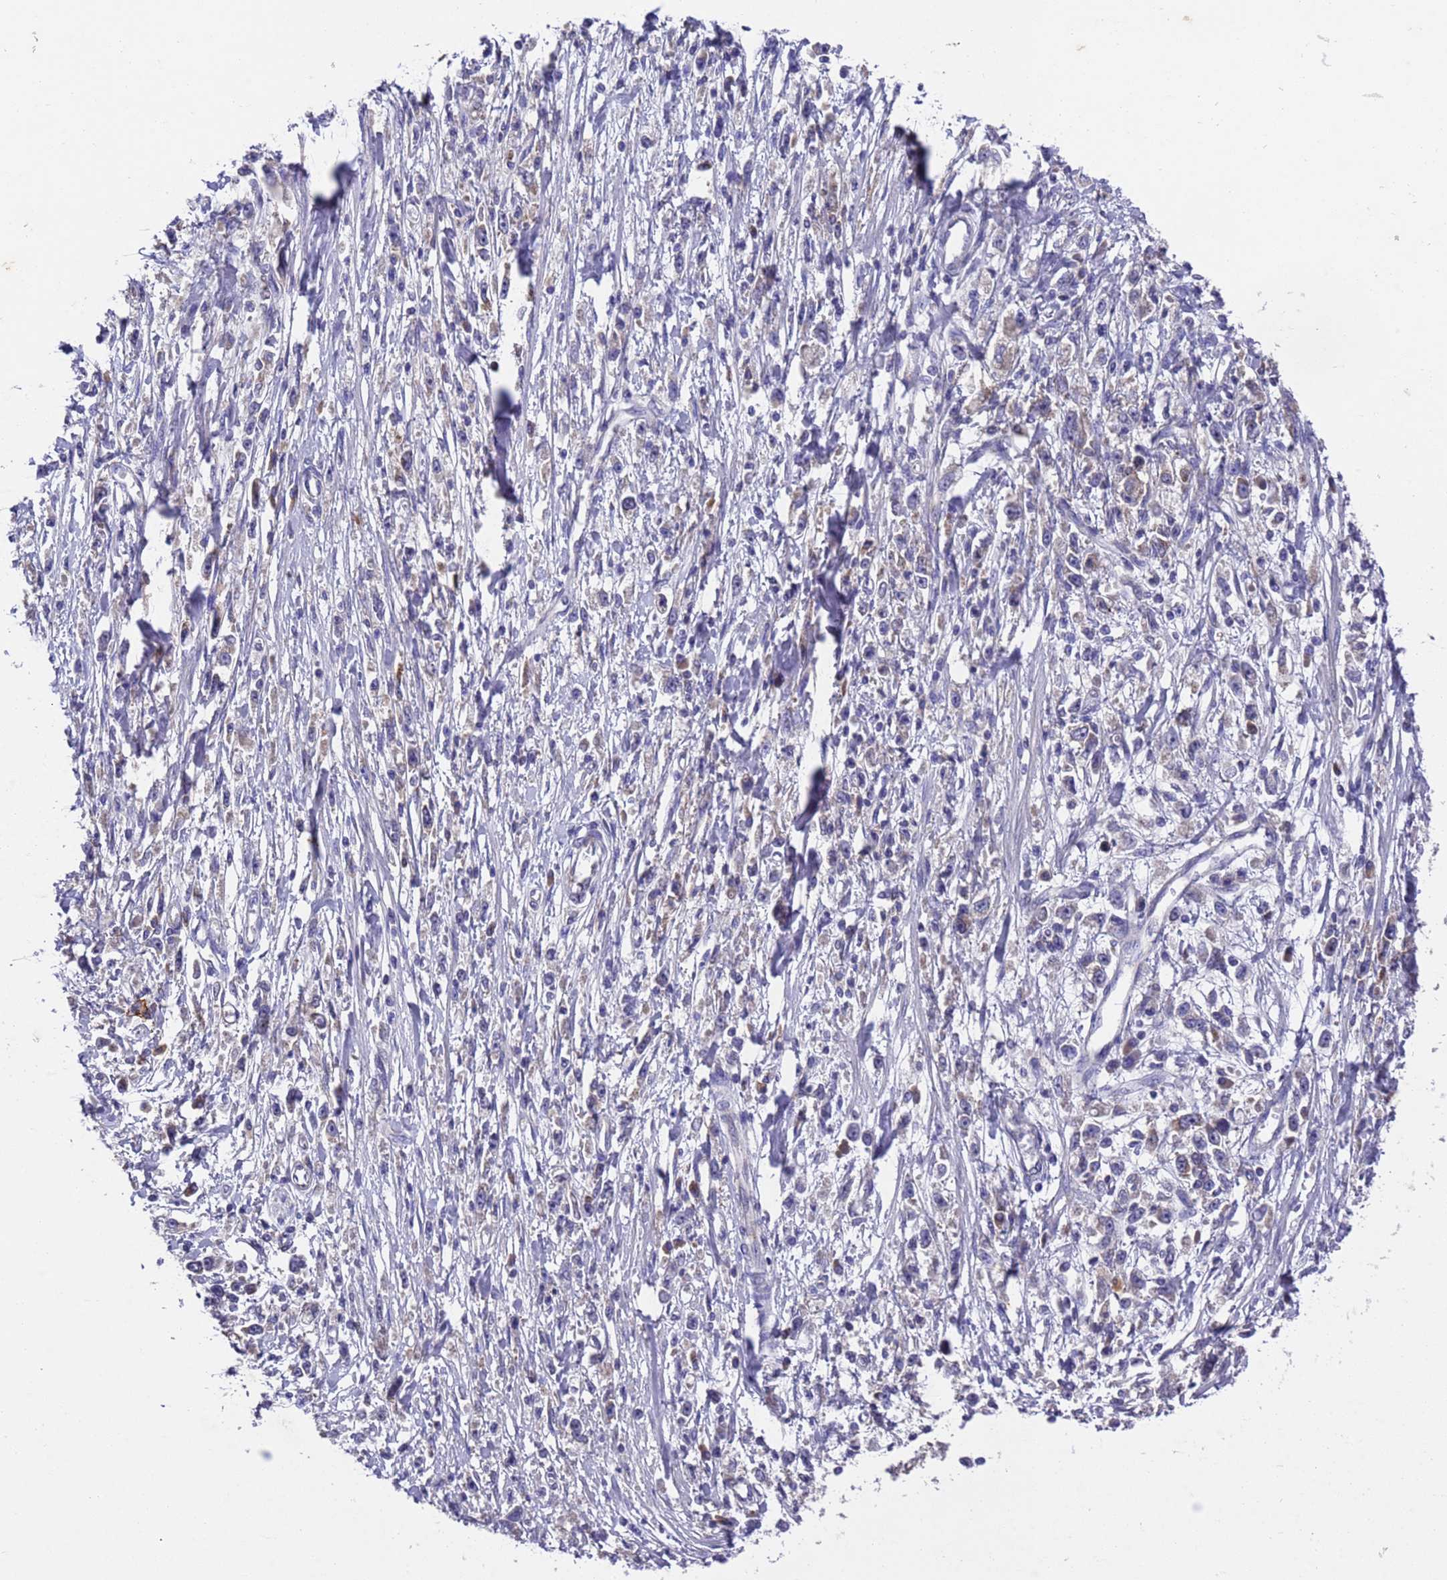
{"staining": {"intensity": "negative", "quantity": "none", "location": "none"}, "tissue": "stomach cancer", "cell_type": "Tumor cells", "image_type": "cancer", "snomed": [{"axis": "morphology", "description": "Adenocarcinoma, NOS"}, {"axis": "topography", "description": "Stomach"}], "caption": "This is an immunohistochemistry (IHC) micrograph of human adenocarcinoma (stomach). There is no positivity in tumor cells.", "gene": "DCAF12L2", "patient": {"sex": "female", "age": 59}}